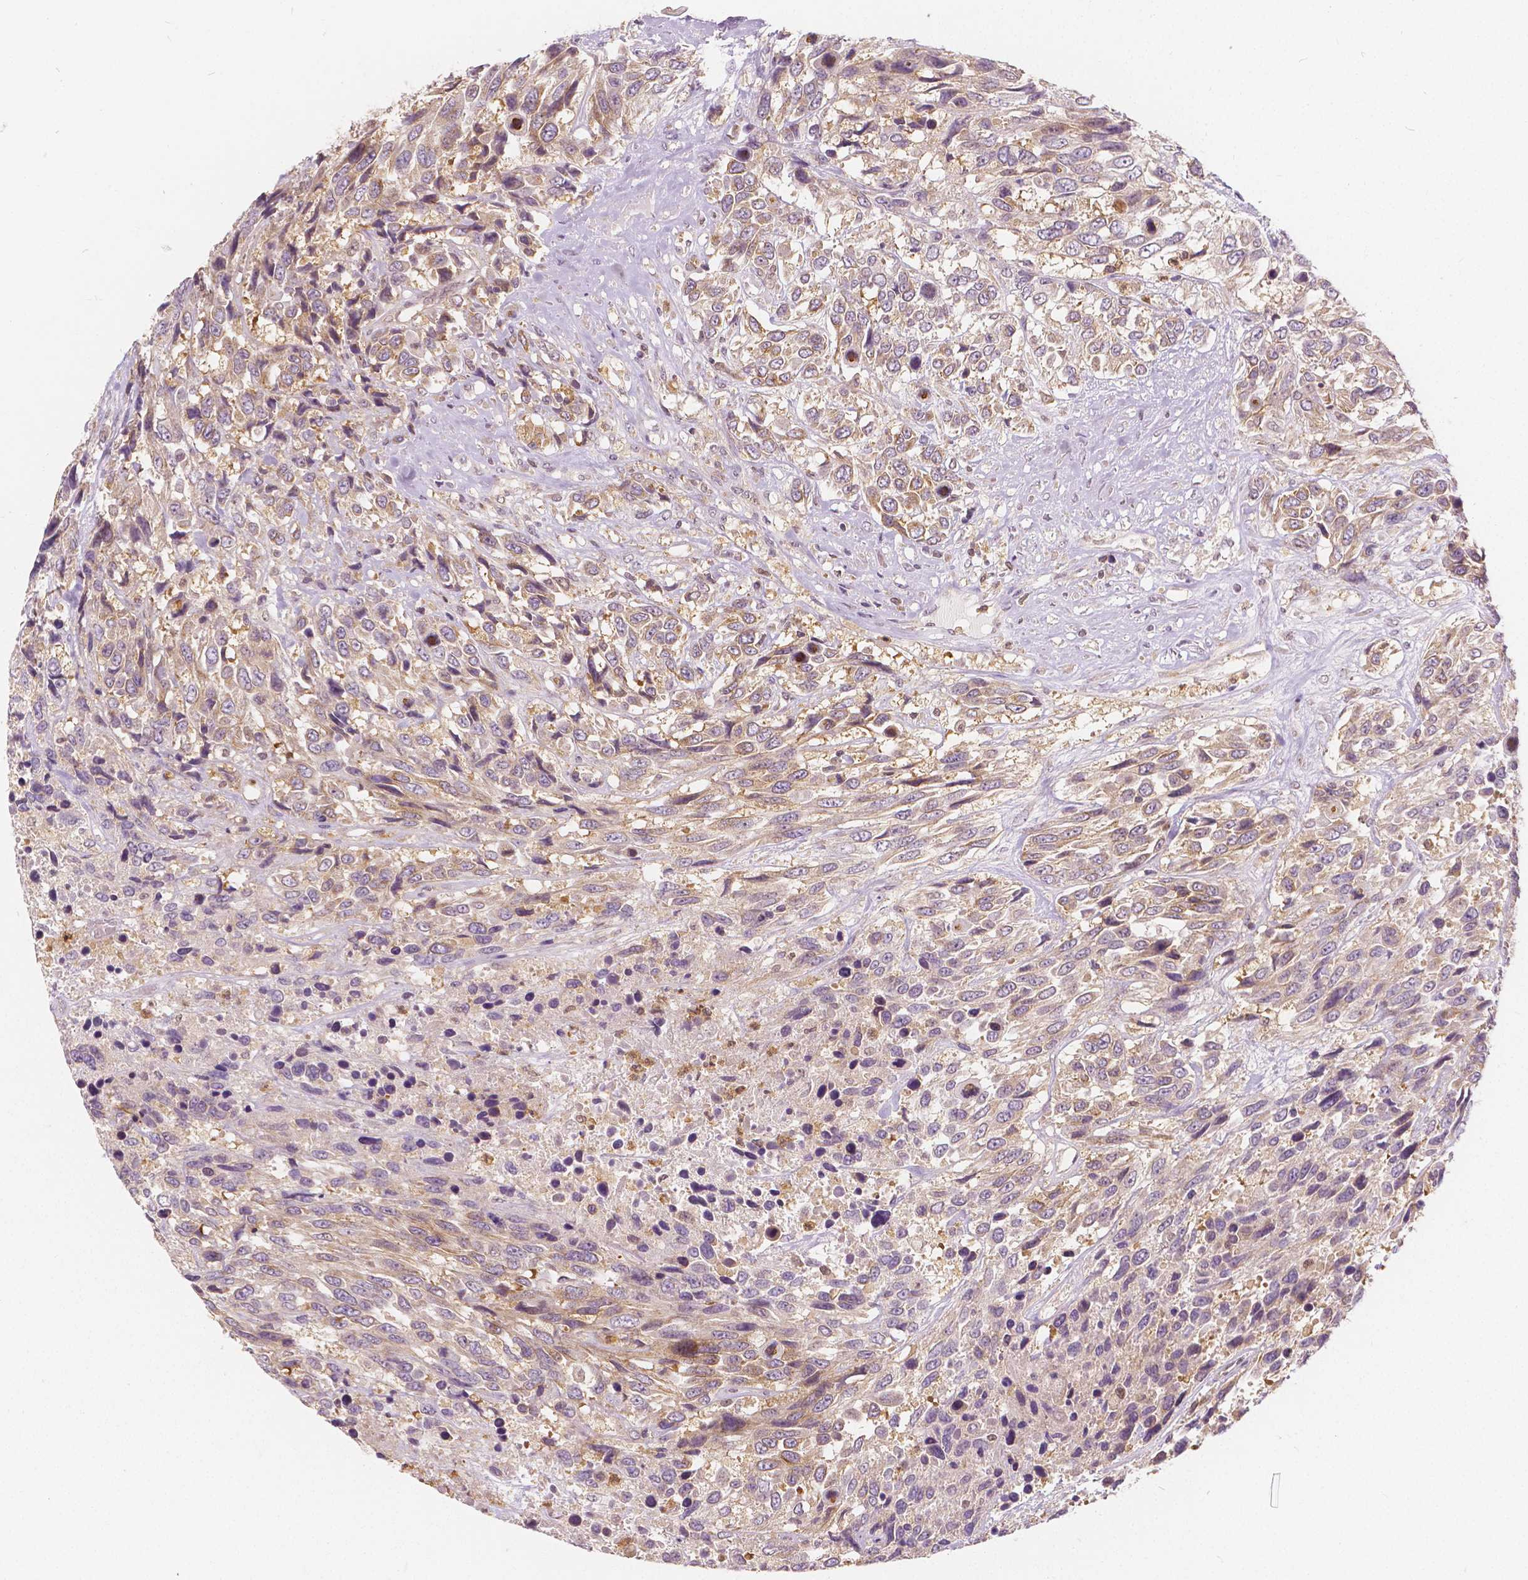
{"staining": {"intensity": "moderate", "quantity": ">75%", "location": "cytoplasmic/membranous"}, "tissue": "urothelial cancer", "cell_type": "Tumor cells", "image_type": "cancer", "snomed": [{"axis": "morphology", "description": "Urothelial carcinoma, High grade"}, {"axis": "topography", "description": "Urinary bladder"}], "caption": "Immunohistochemical staining of human urothelial cancer exhibits moderate cytoplasmic/membranous protein staining in about >75% of tumor cells. Nuclei are stained in blue.", "gene": "NAPRT", "patient": {"sex": "female", "age": 70}}